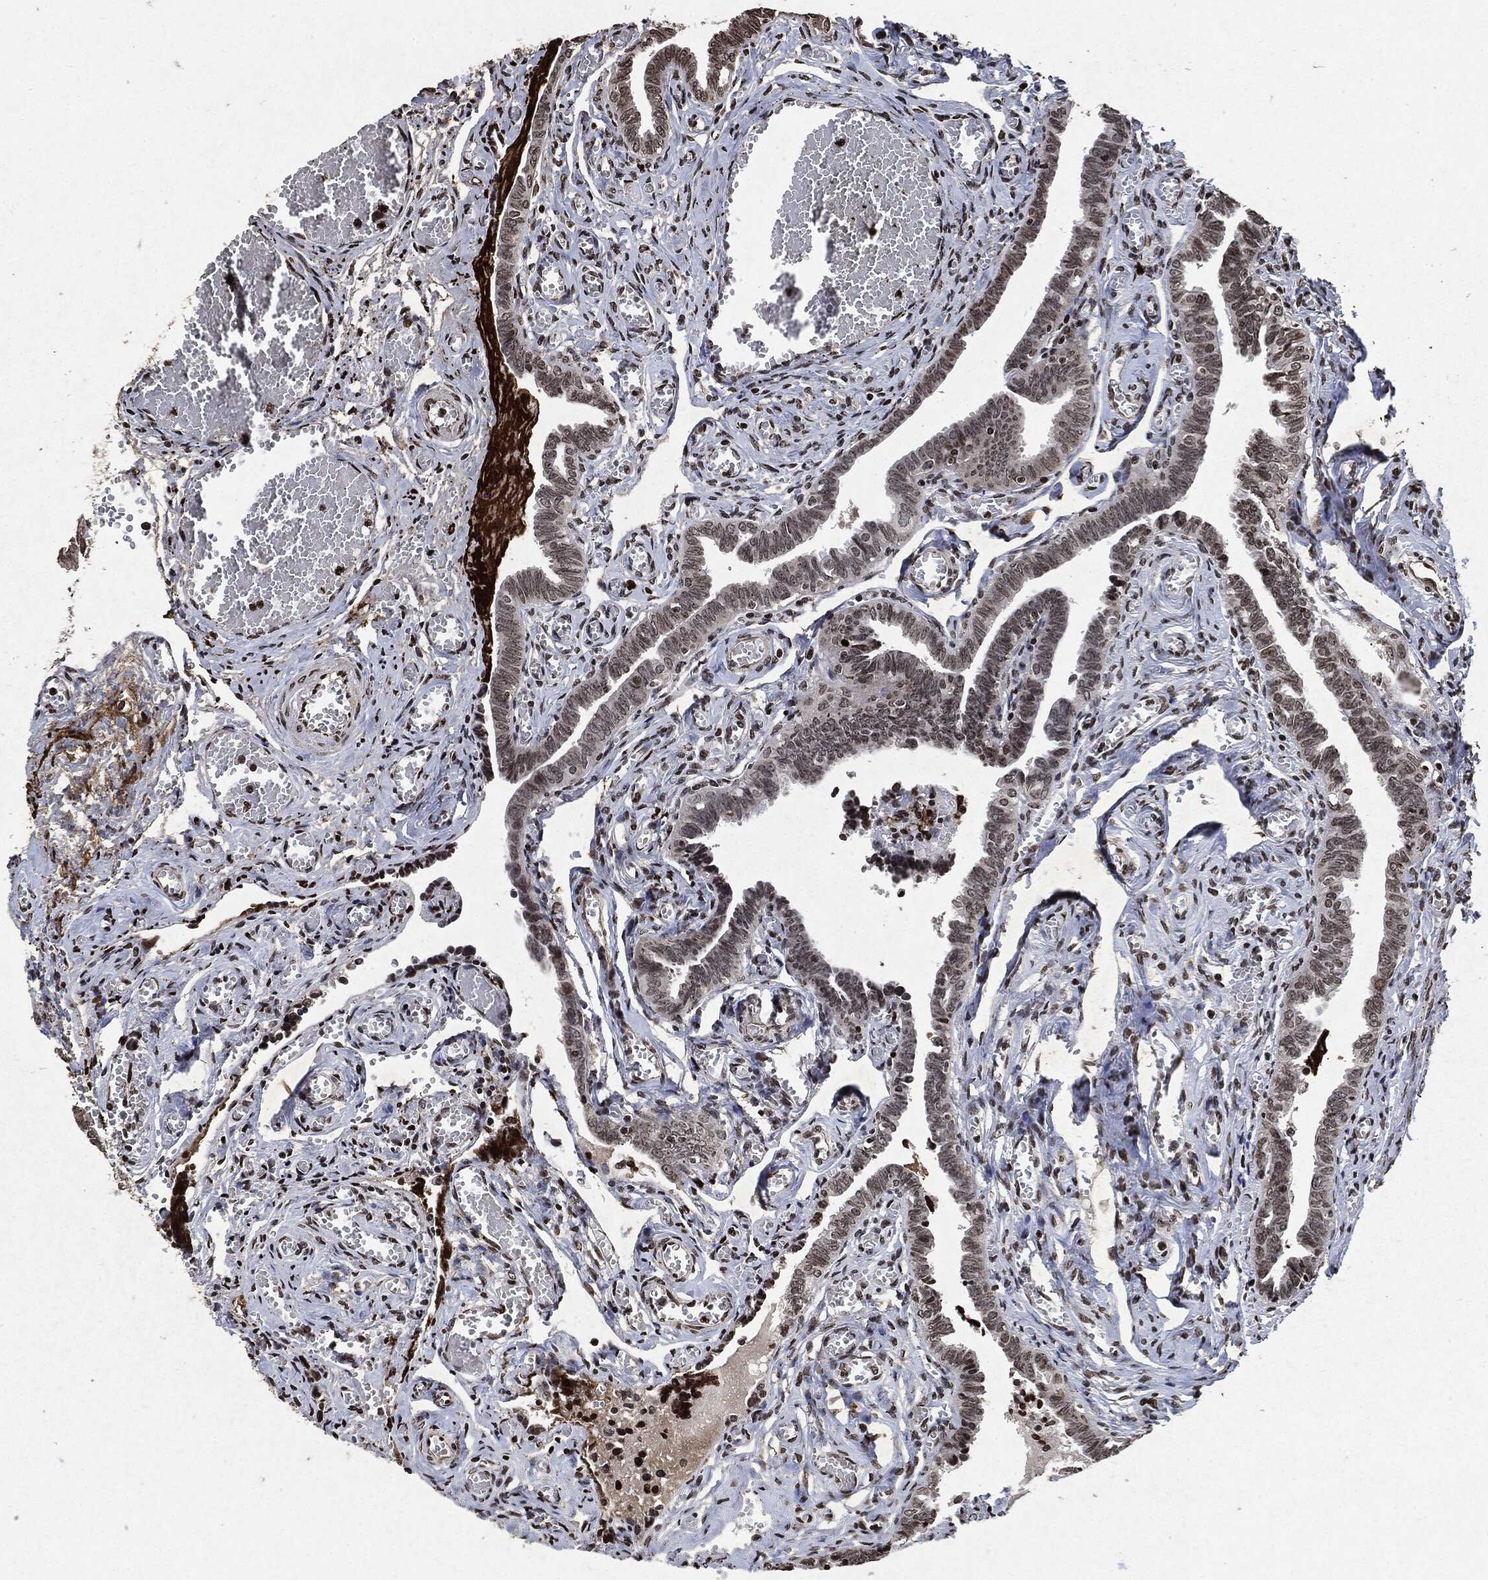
{"staining": {"intensity": "moderate", "quantity": "<25%", "location": "nuclear"}, "tissue": "fallopian tube", "cell_type": "Glandular cells", "image_type": "normal", "snomed": [{"axis": "morphology", "description": "Normal tissue, NOS"}, {"axis": "topography", "description": "Vascular tissue"}, {"axis": "topography", "description": "Fallopian tube"}], "caption": "This is an image of IHC staining of unremarkable fallopian tube, which shows moderate expression in the nuclear of glandular cells.", "gene": "JUN", "patient": {"sex": "female", "age": 67}}